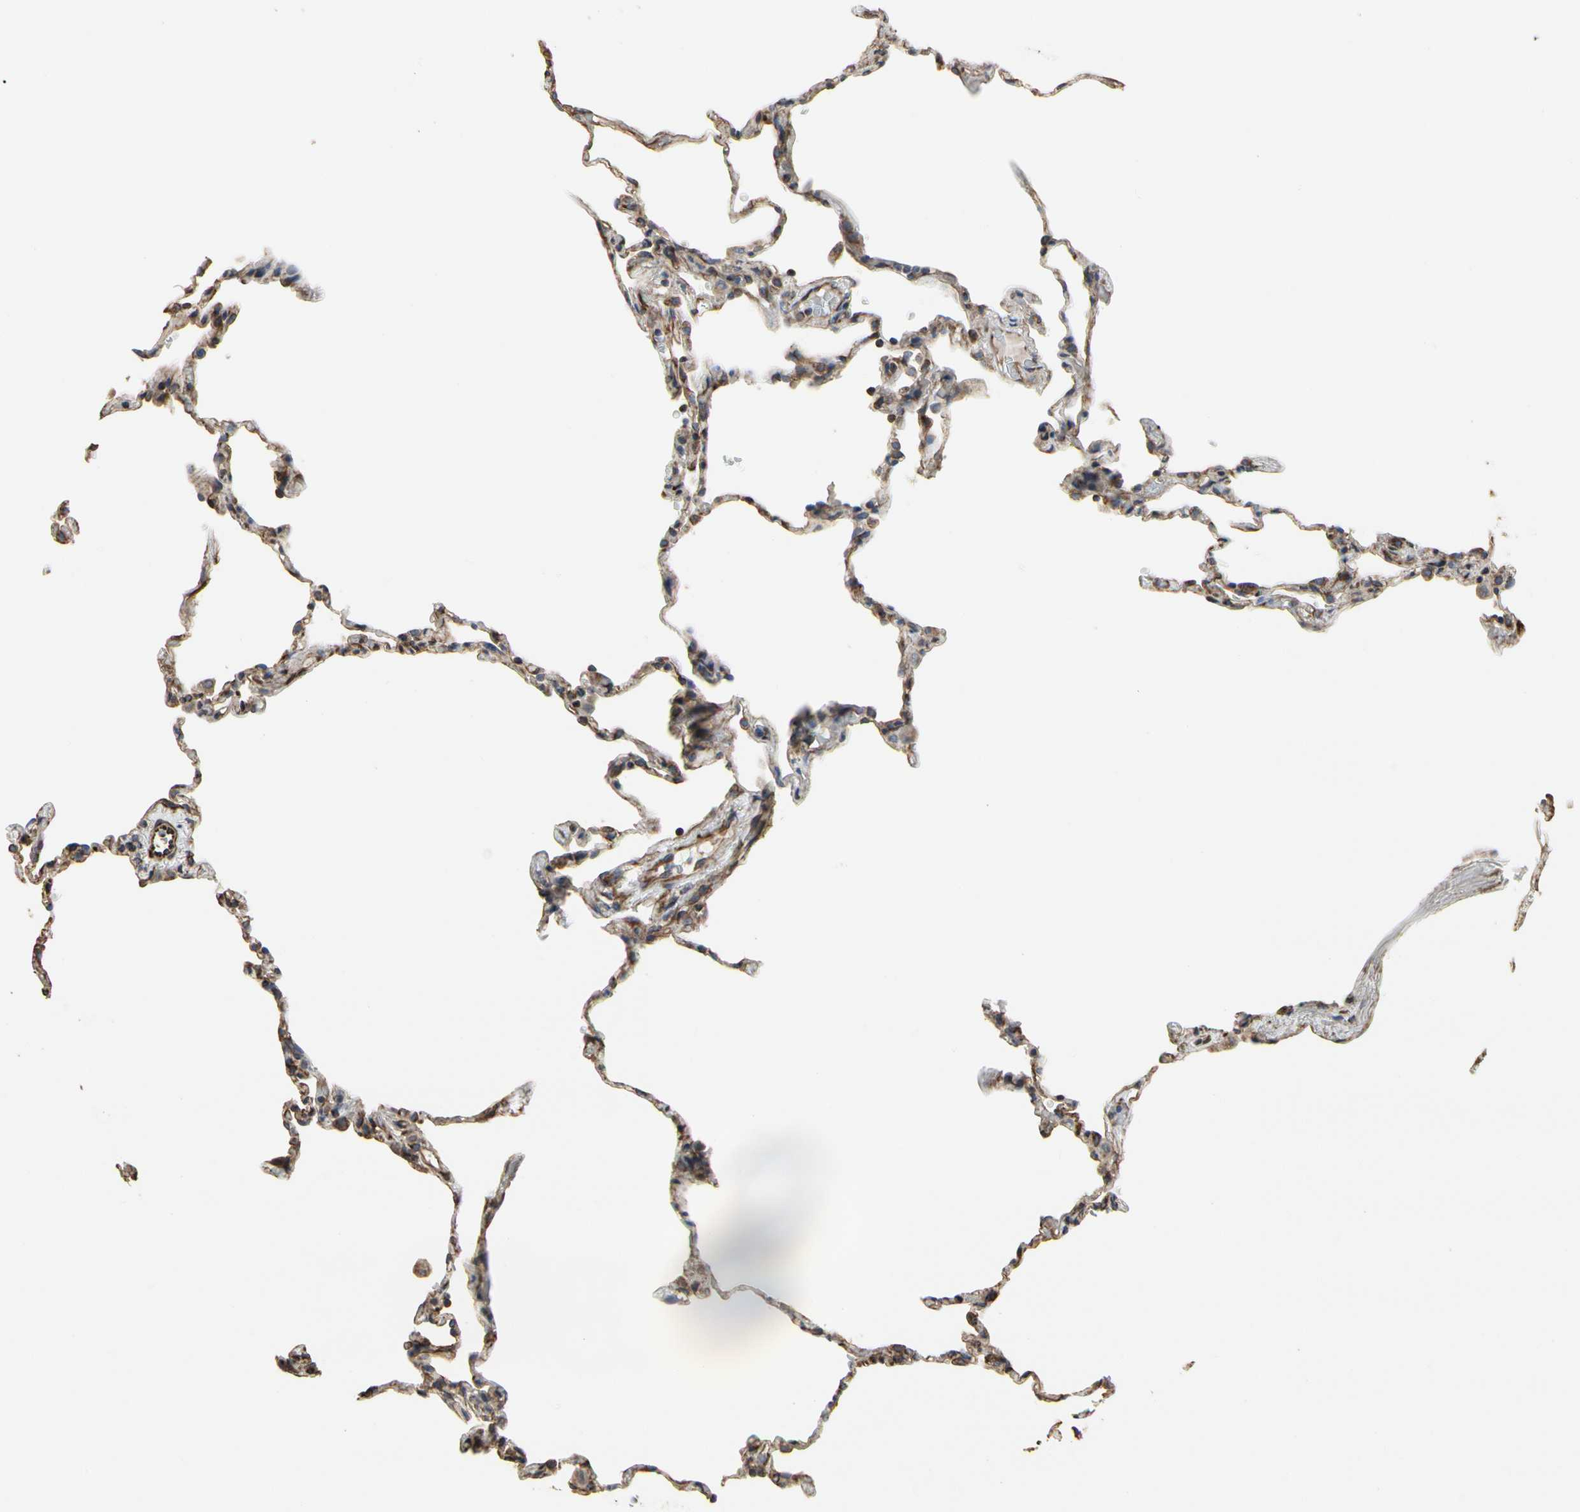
{"staining": {"intensity": "weak", "quantity": "25%-75%", "location": "cytoplasmic/membranous"}, "tissue": "lung", "cell_type": "Alveolar cells", "image_type": "normal", "snomed": [{"axis": "morphology", "description": "Normal tissue, NOS"}, {"axis": "topography", "description": "Lung"}], "caption": "This is a histology image of immunohistochemistry staining of benign lung, which shows weak staining in the cytoplasmic/membranous of alveolar cells.", "gene": "TUBA1A", "patient": {"sex": "male", "age": 59}}